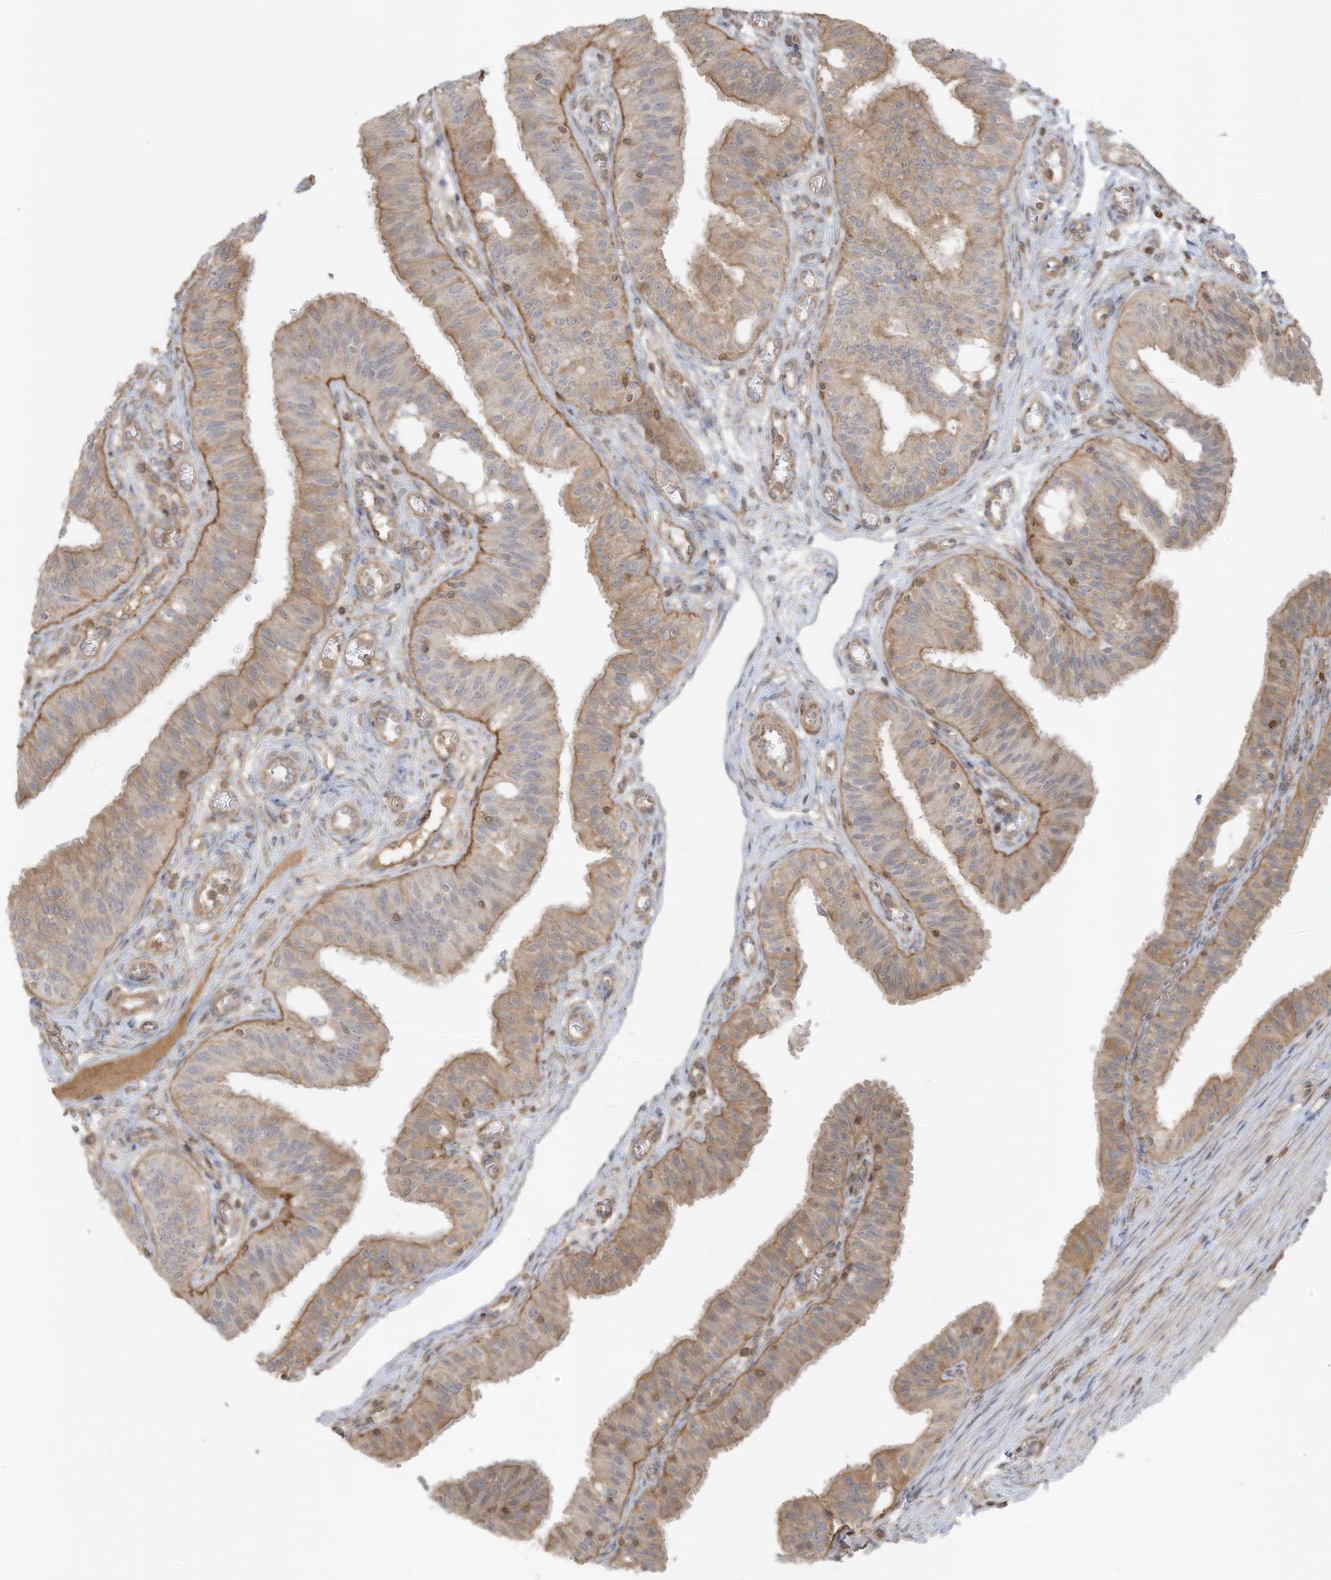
{"staining": {"intensity": "moderate", "quantity": "25%-75%", "location": "cytoplasmic/membranous"}, "tissue": "fallopian tube", "cell_type": "Glandular cells", "image_type": "normal", "snomed": [{"axis": "morphology", "description": "Normal tissue, NOS"}, {"axis": "topography", "description": "Fallopian tube"}, {"axis": "topography", "description": "Ovary"}], "caption": "Unremarkable fallopian tube shows moderate cytoplasmic/membranous expression in approximately 25%-75% of glandular cells, visualized by immunohistochemistry.", "gene": "SLC25A12", "patient": {"sex": "female", "age": 42}}